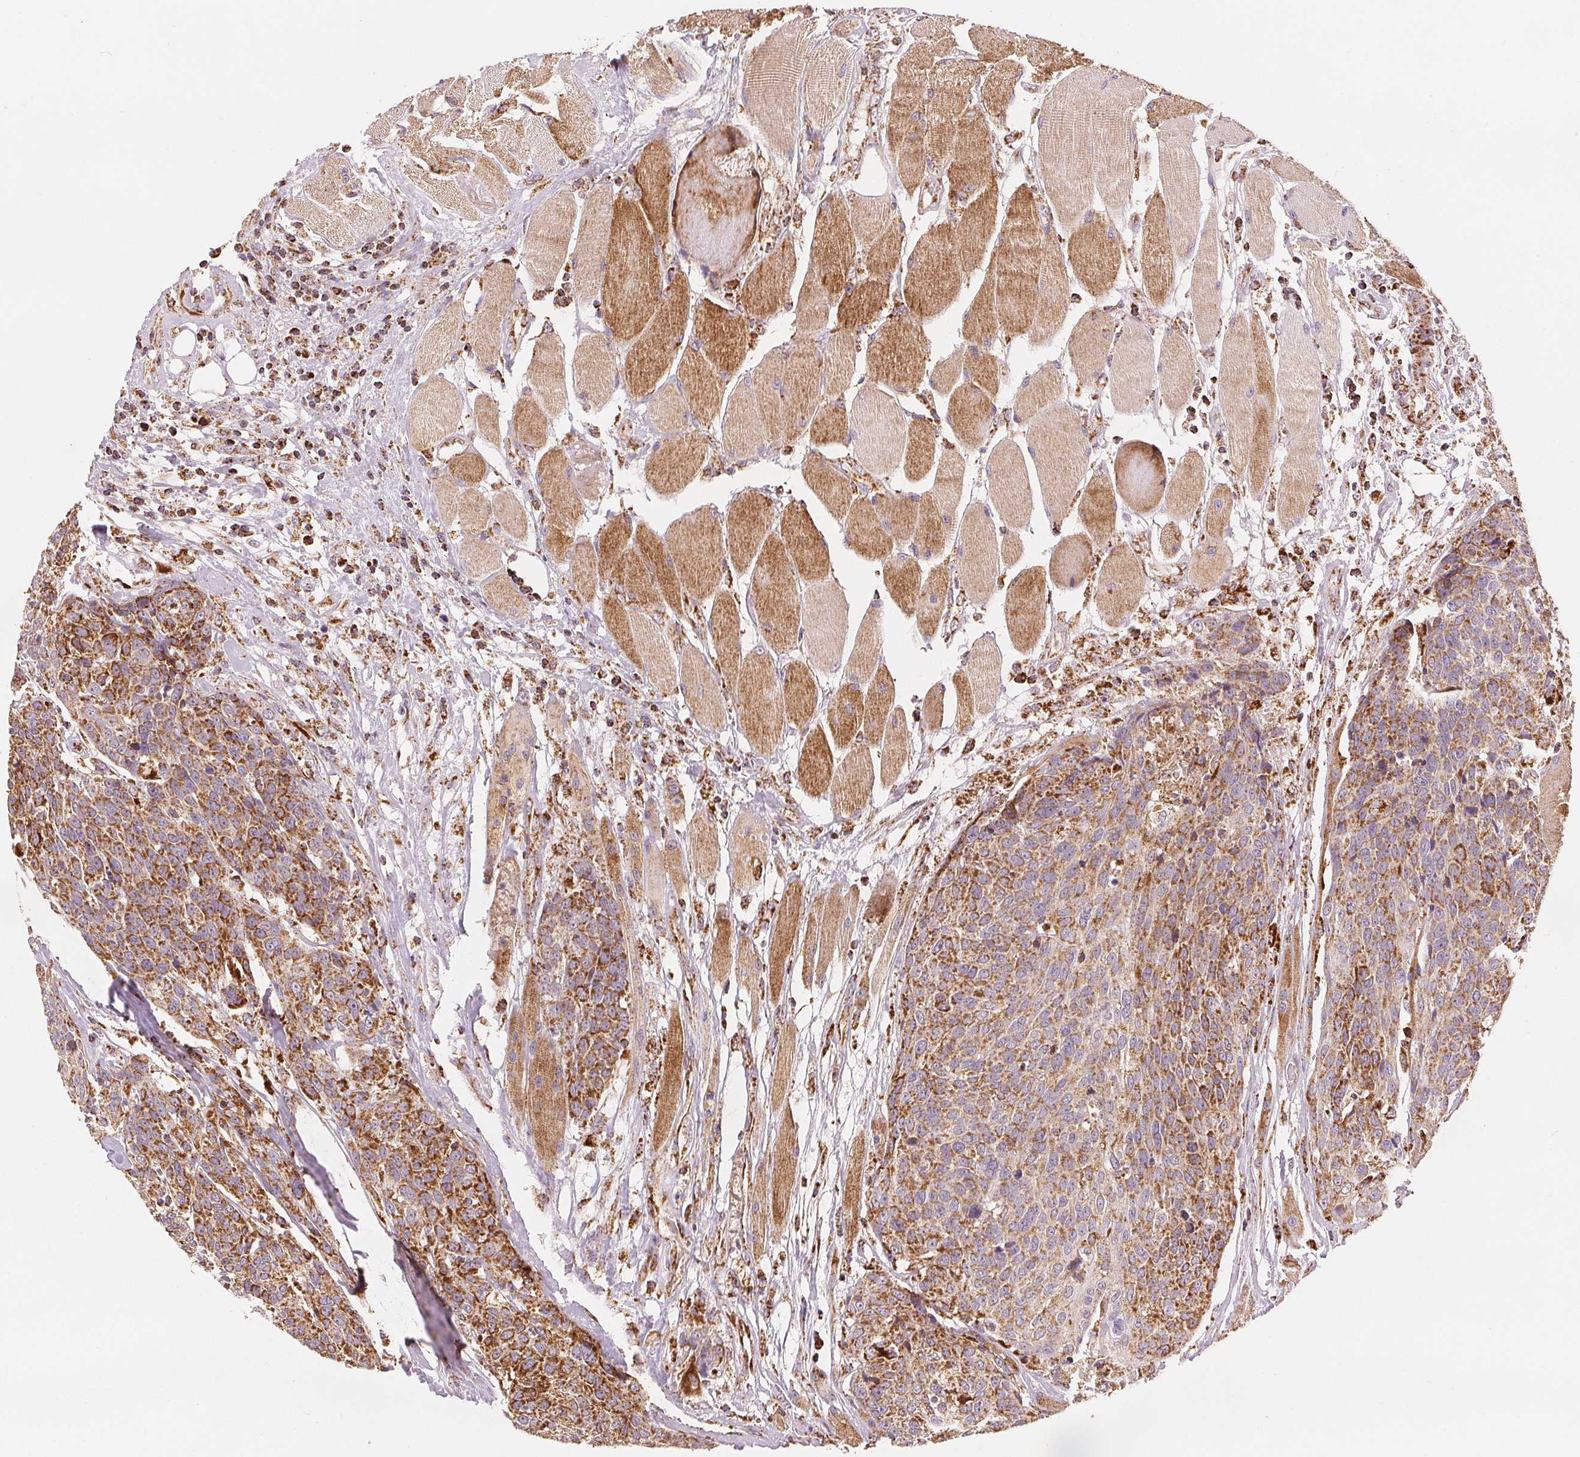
{"staining": {"intensity": "strong", "quantity": "25%-75%", "location": "cytoplasmic/membranous"}, "tissue": "head and neck cancer", "cell_type": "Tumor cells", "image_type": "cancer", "snomed": [{"axis": "morphology", "description": "Squamous cell carcinoma, NOS"}, {"axis": "topography", "description": "Oral tissue"}, {"axis": "topography", "description": "Head-Neck"}], "caption": "There is high levels of strong cytoplasmic/membranous positivity in tumor cells of head and neck cancer (squamous cell carcinoma), as demonstrated by immunohistochemical staining (brown color).", "gene": "SDHB", "patient": {"sex": "male", "age": 64}}